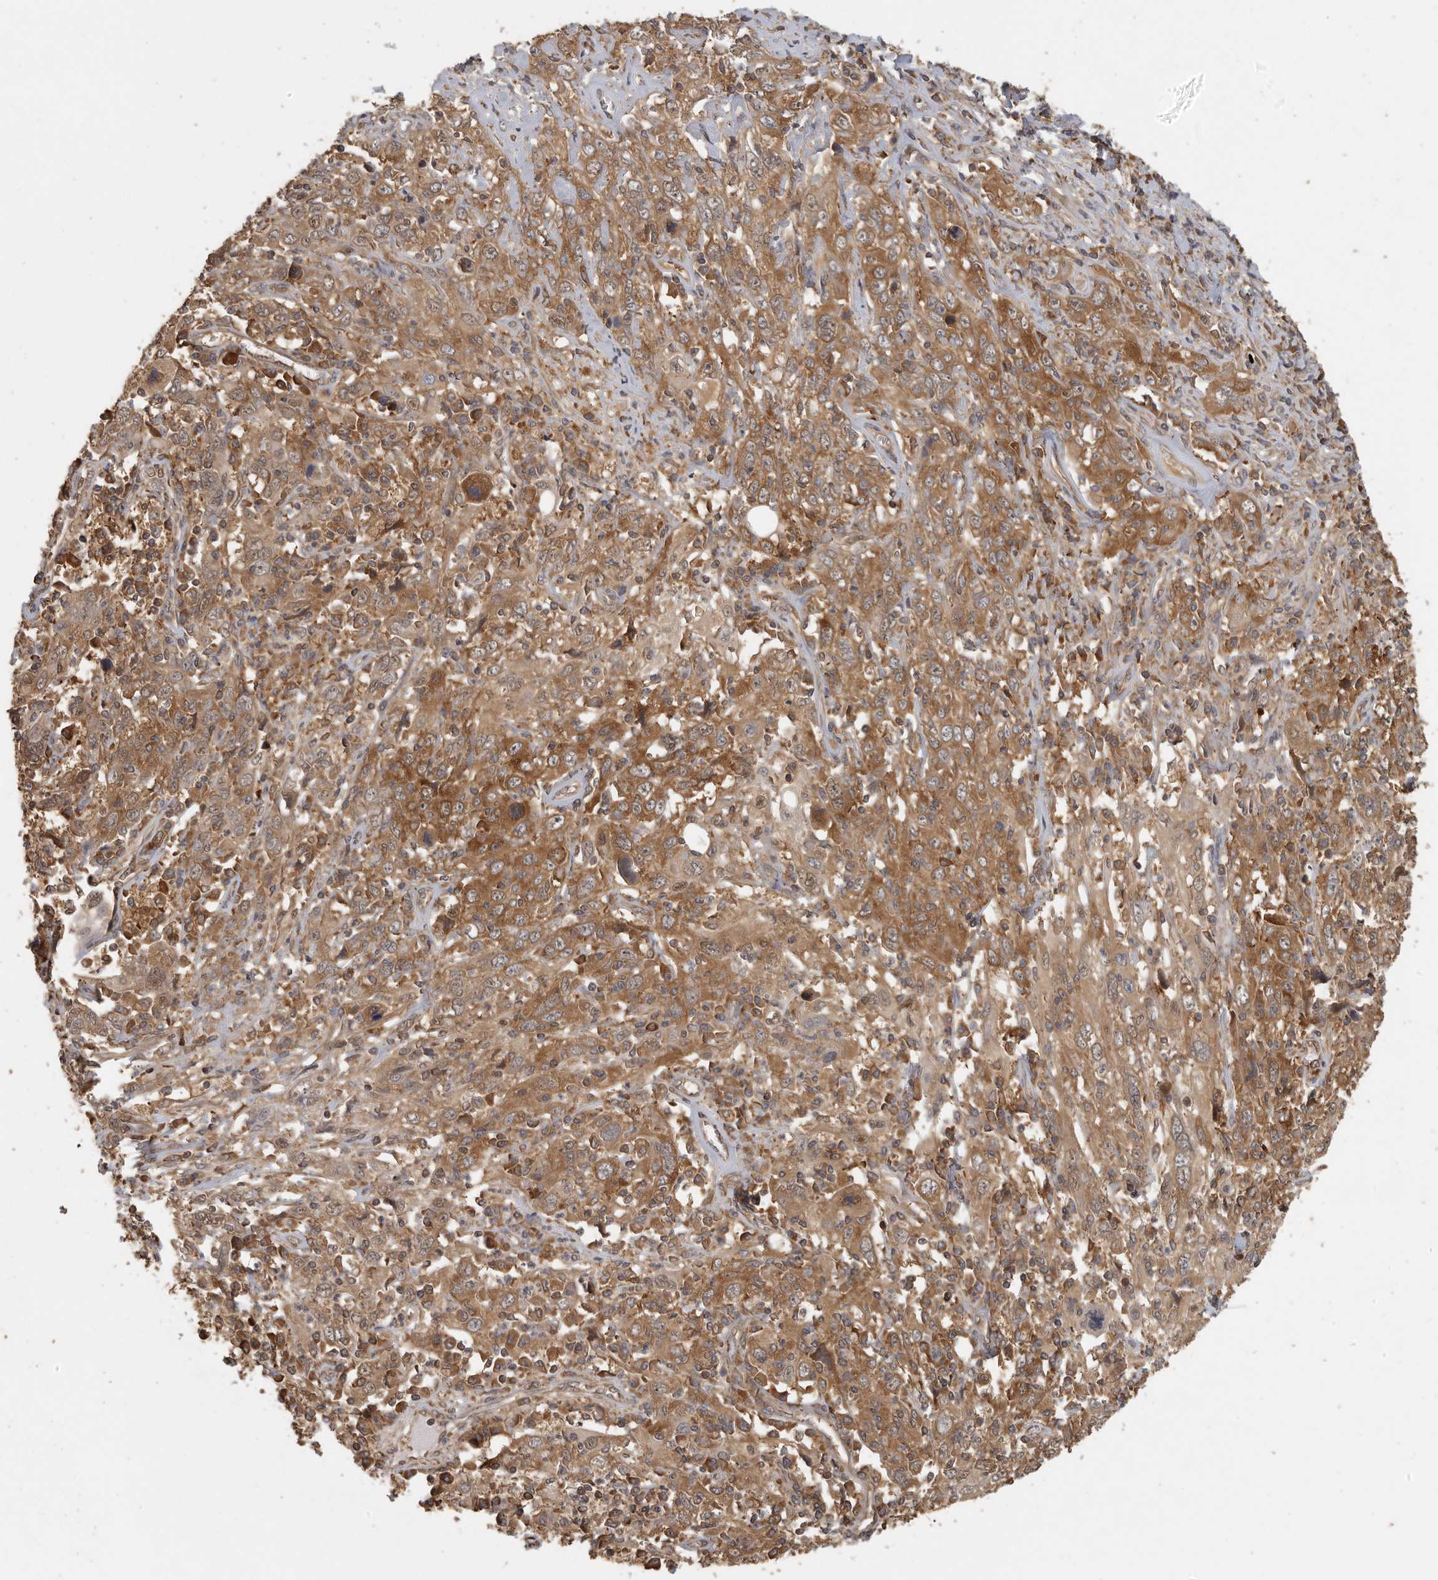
{"staining": {"intensity": "moderate", "quantity": ">75%", "location": "cytoplasmic/membranous"}, "tissue": "cervical cancer", "cell_type": "Tumor cells", "image_type": "cancer", "snomed": [{"axis": "morphology", "description": "Squamous cell carcinoma, NOS"}, {"axis": "topography", "description": "Cervix"}], "caption": "IHC of cervical cancer displays medium levels of moderate cytoplasmic/membranous staining in about >75% of tumor cells. (Stains: DAB (3,3'-diaminobenzidine) in brown, nuclei in blue, Microscopy: brightfield microscopy at high magnification).", "gene": "CCT8", "patient": {"sex": "female", "age": 46}}